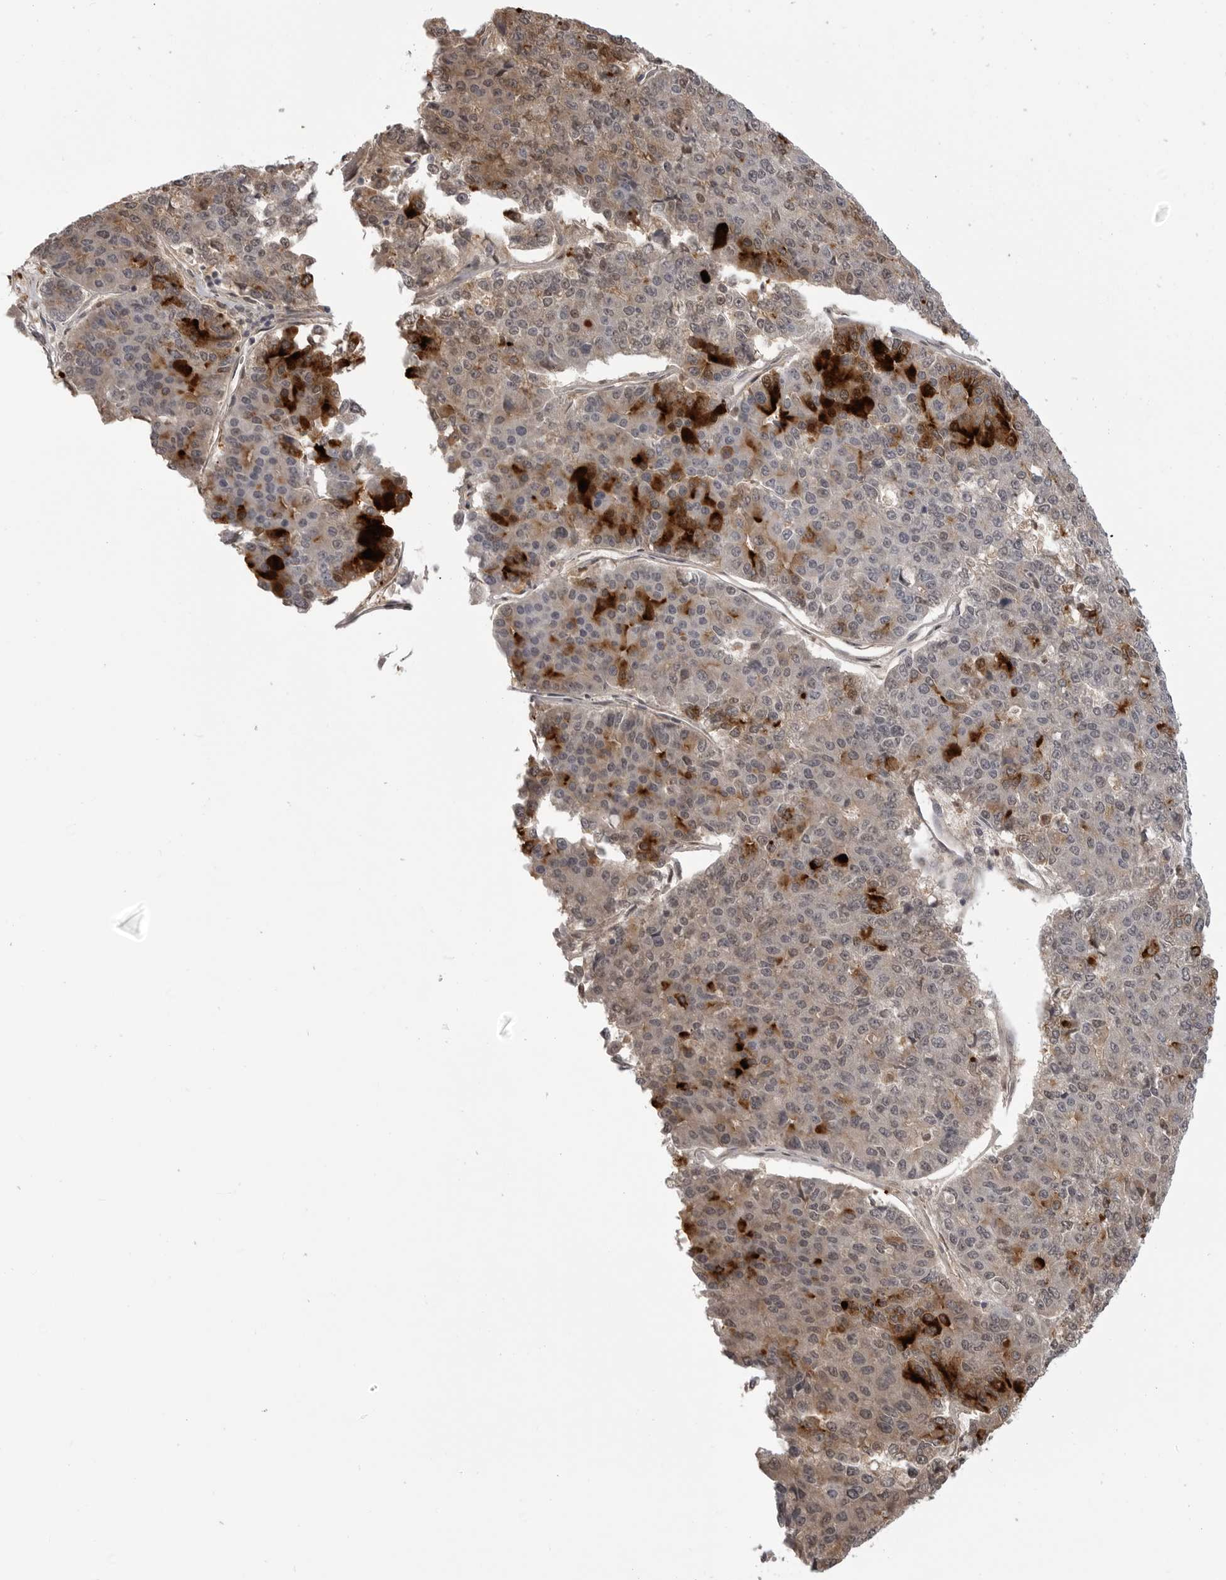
{"staining": {"intensity": "strong", "quantity": "<25%", "location": "cytoplasmic/membranous"}, "tissue": "pancreatic cancer", "cell_type": "Tumor cells", "image_type": "cancer", "snomed": [{"axis": "morphology", "description": "Adenocarcinoma, NOS"}, {"axis": "topography", "description": "Pancreas"}], "caption": "Immunohistochemistry (IHC) image of pancreatic cancer (adenocarcinoma) stained for a protein (brown), which shows medium levels of strong cytoplasmic/membranous expression in approximately <25% of tumor cells.", "gene": "PRSS1", "patient": {"sex": "male", "age": 50}}